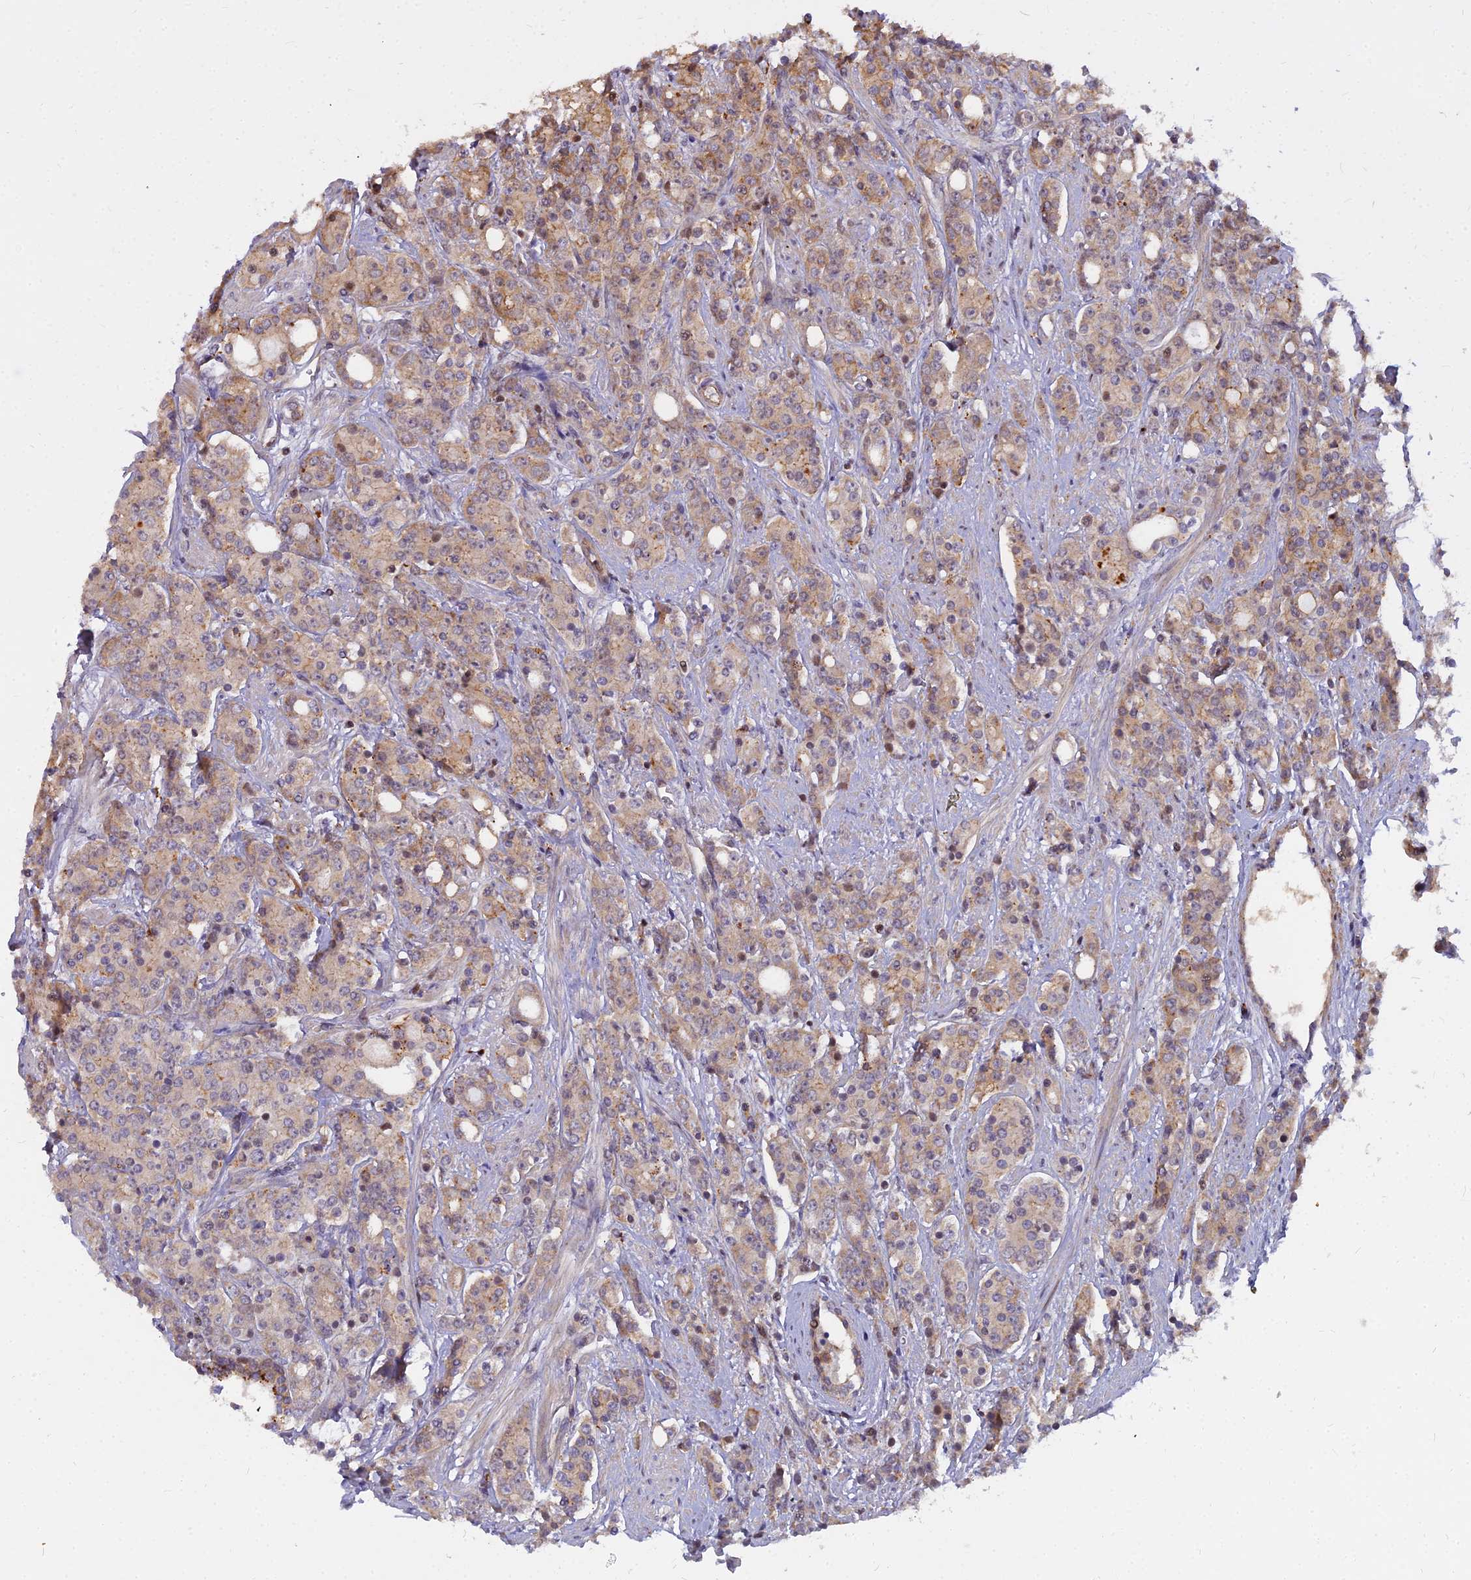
{"staining": {"intensity": "weak", "quantity": ">75%", "location": "cytoplasmic/membranous"}, "tissue": "prostate cancer", "cell_type": "Tumor cells", "image_type": "cancer", "snomed": [{"axis": "morphology", "description": "Adenocarcinoma, High grade"}, {"axis": "topography", "description": "Prostate"}], "caption": "An image showing weak cytoplasmic/membranous staining in approximately >75% of tumor cells in prostate cancer (adenocarcinoma (high-grade)), as visualized by brown immunohistochemical staining.", "gene": "GLYATL3", "patient": {"sex": "male", "age": 62}}